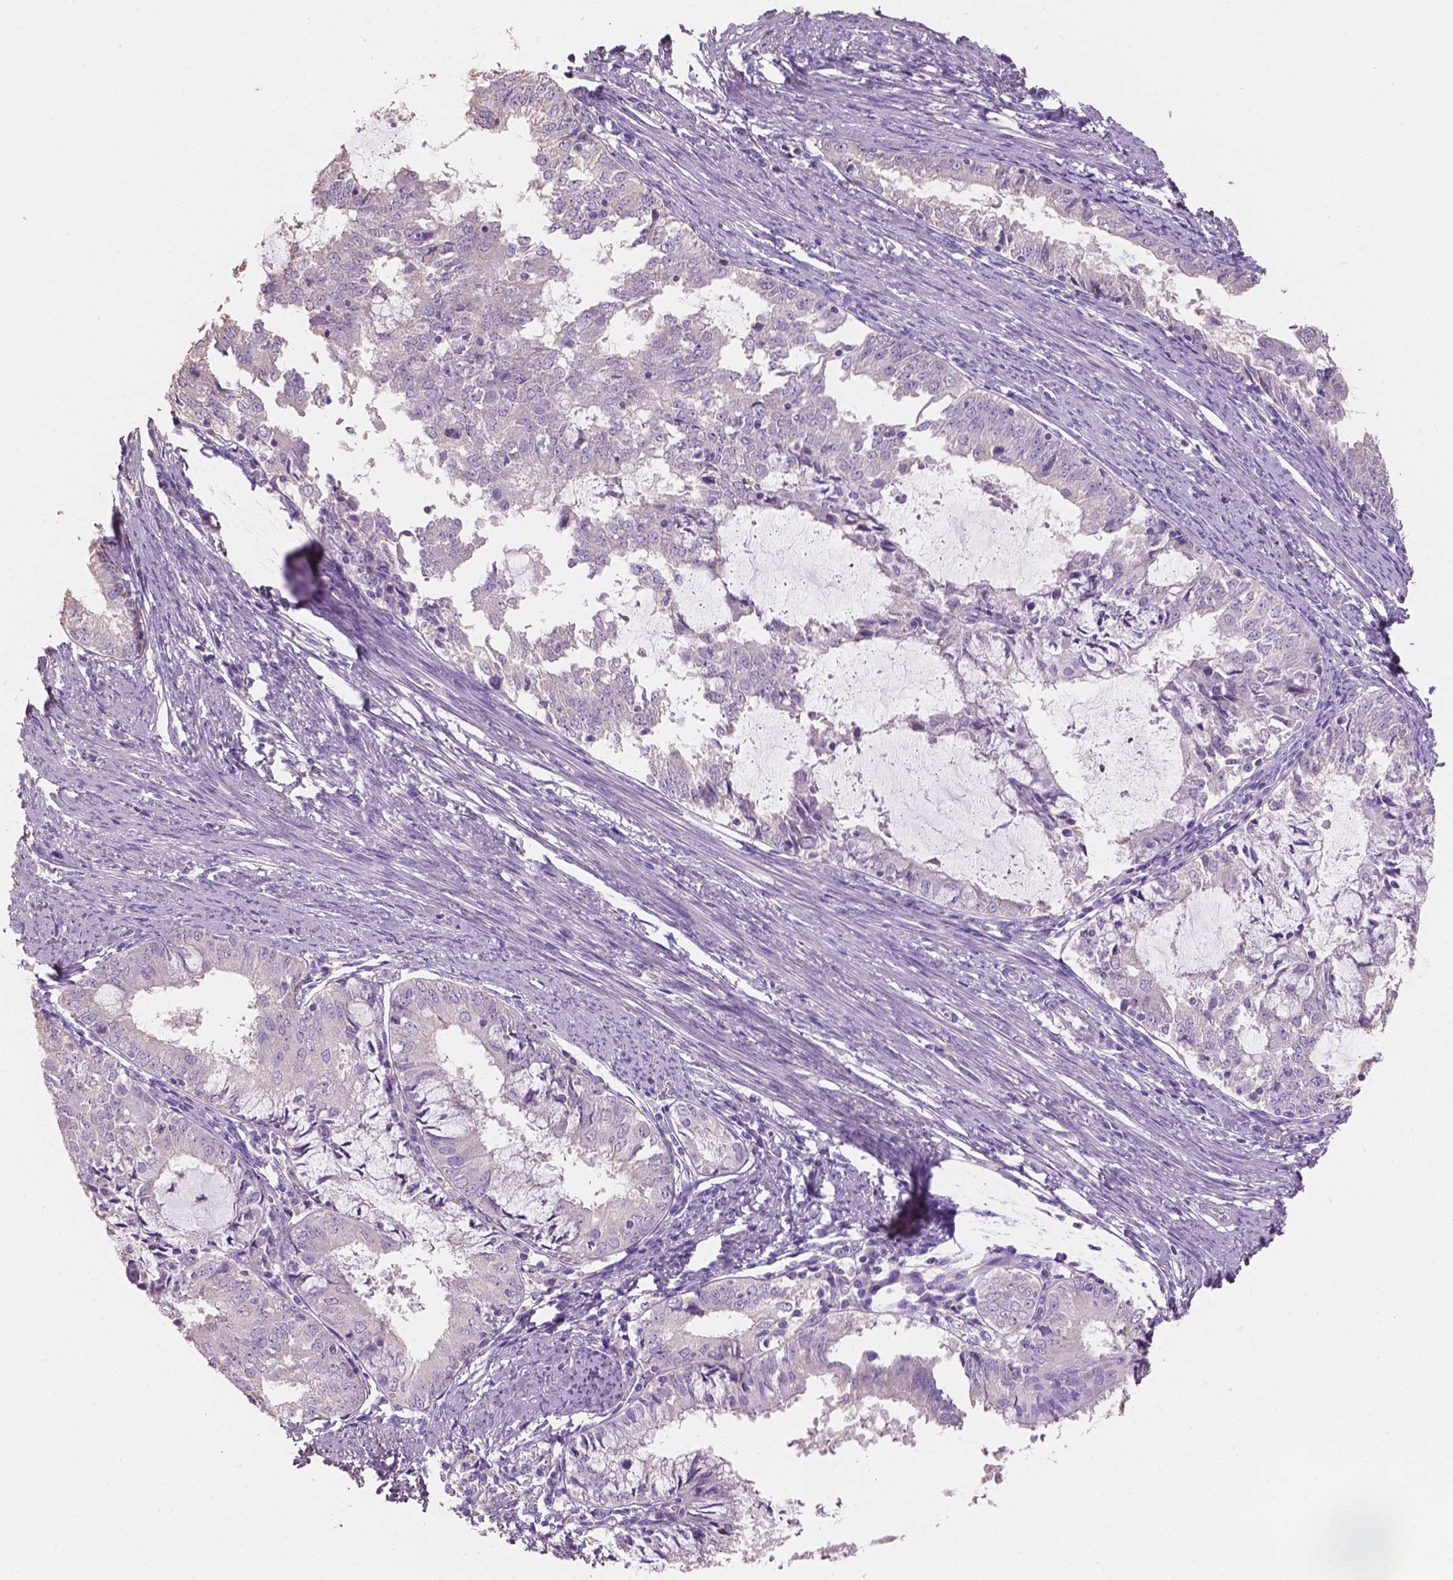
{"staining": {"intensity": "negative", "quantity": "none", "location": "none"}, "tissue": "endometrial cancer", "cell_type": "Tumor cells", "image_type": "cancer", "snomed": [{"axis": "morphology", "description": "Adenocarcinoma, NOS"}, {"axis": "topography", "description": "Endometrium"}], "caption": "Endometrial adenocarcinoma was stained to show a protein in brown. There is no significant staining in tumor cells. (Brightfield microscopy of DAB immunohistochemistry (IHC) at high magnification).", "gene": "SBSN", "patient": {"sex": "female", "age": 57}}